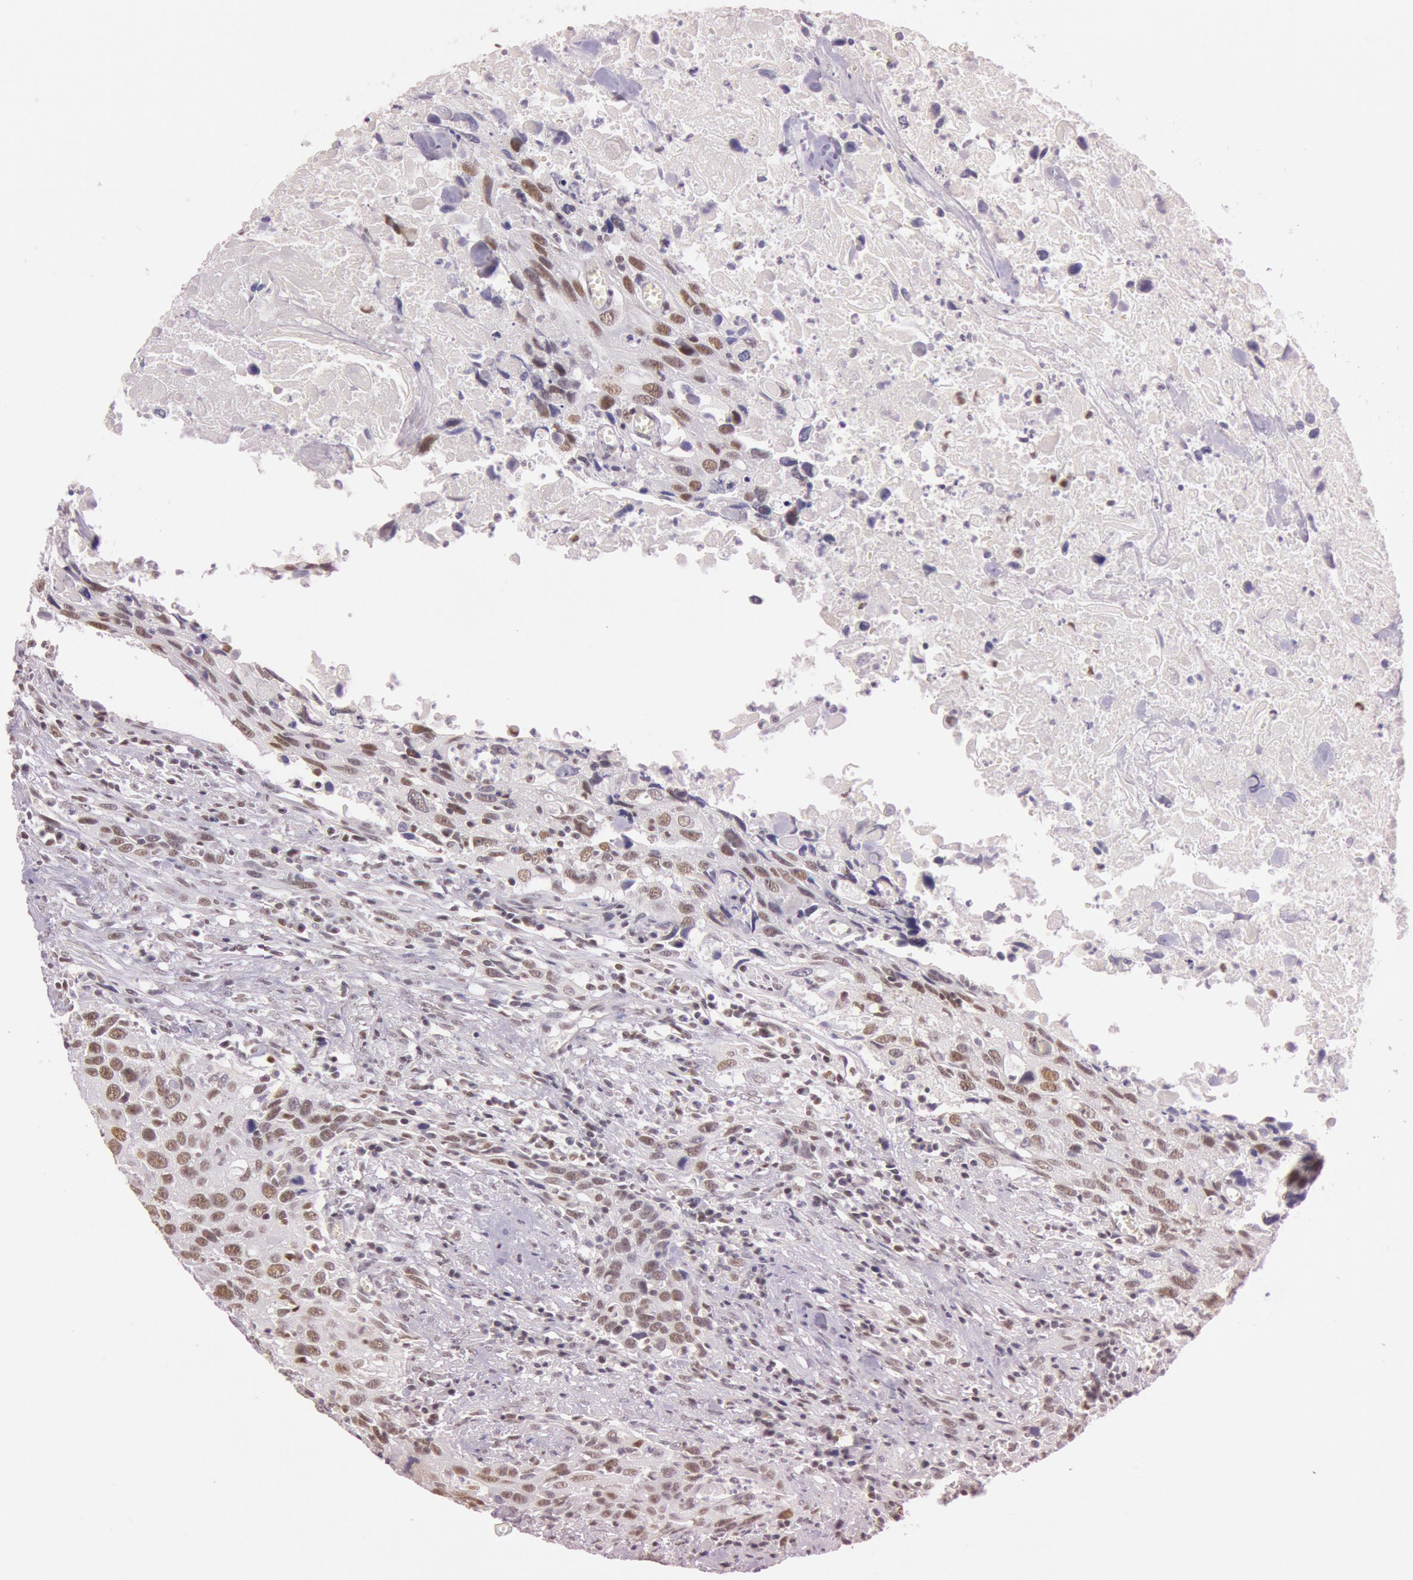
{"staining": {"intensity": "weak", "quantity": "25%-75%", "location": "nuclear"}, "tissue": "urothelial cancer", "cell_type": "Tumor cells", "image_type": "cancer", "snomed": [{"axis": "morphology", "description": "Urothelial carcinoma, High grade"}, {"axis": "topography", "description": "Urinary bladder"}], "caption": "A brown stain highlights weak nuclear expression of a protein in urothelial cancer tumor cells.", "gene": "TASL", "patient": {"sex": "male", "age": 71}}